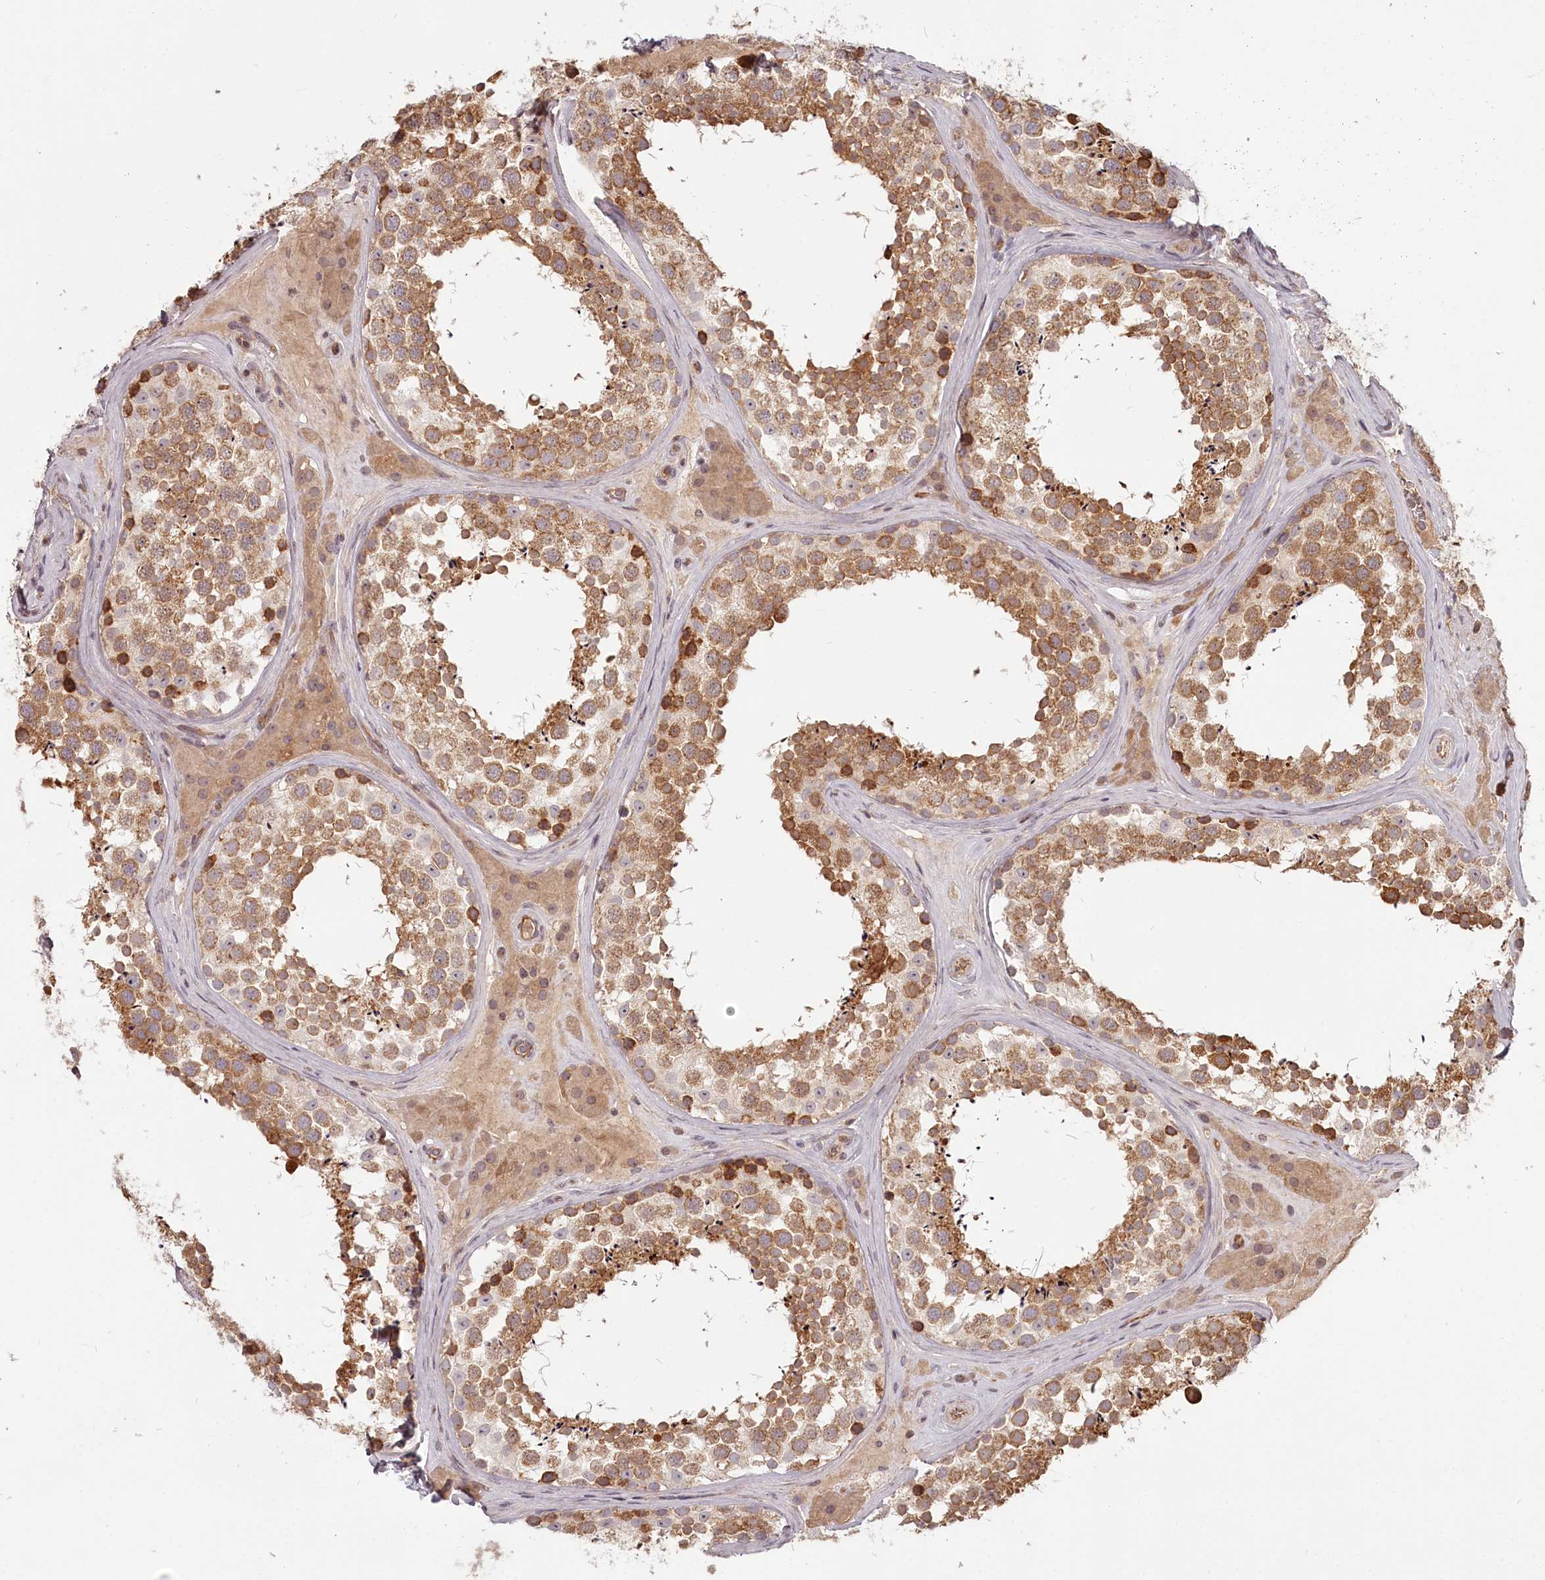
{"staining": {"intensity": "moderate", "quantity": ">75%", "location": "cytoplasmic/membranous"}, "tissue": "testis", "cell_type": "Cells in seminiferous ducts", "image_type": "normal", "snomed": [{"axis": "morphology", "description": "Normal tissue, NOS"}, {"axis": "topography", "description": "Testis"}], "caption": "The histopathology image exhibits immunohistochemical staining of benign testis. There is moderate cytoplasmic/membranous staining is present in about >75% of cells in seminiferous ducts.", "gene": "TMIE", "patient": {"sex": "male", "age": 46}}